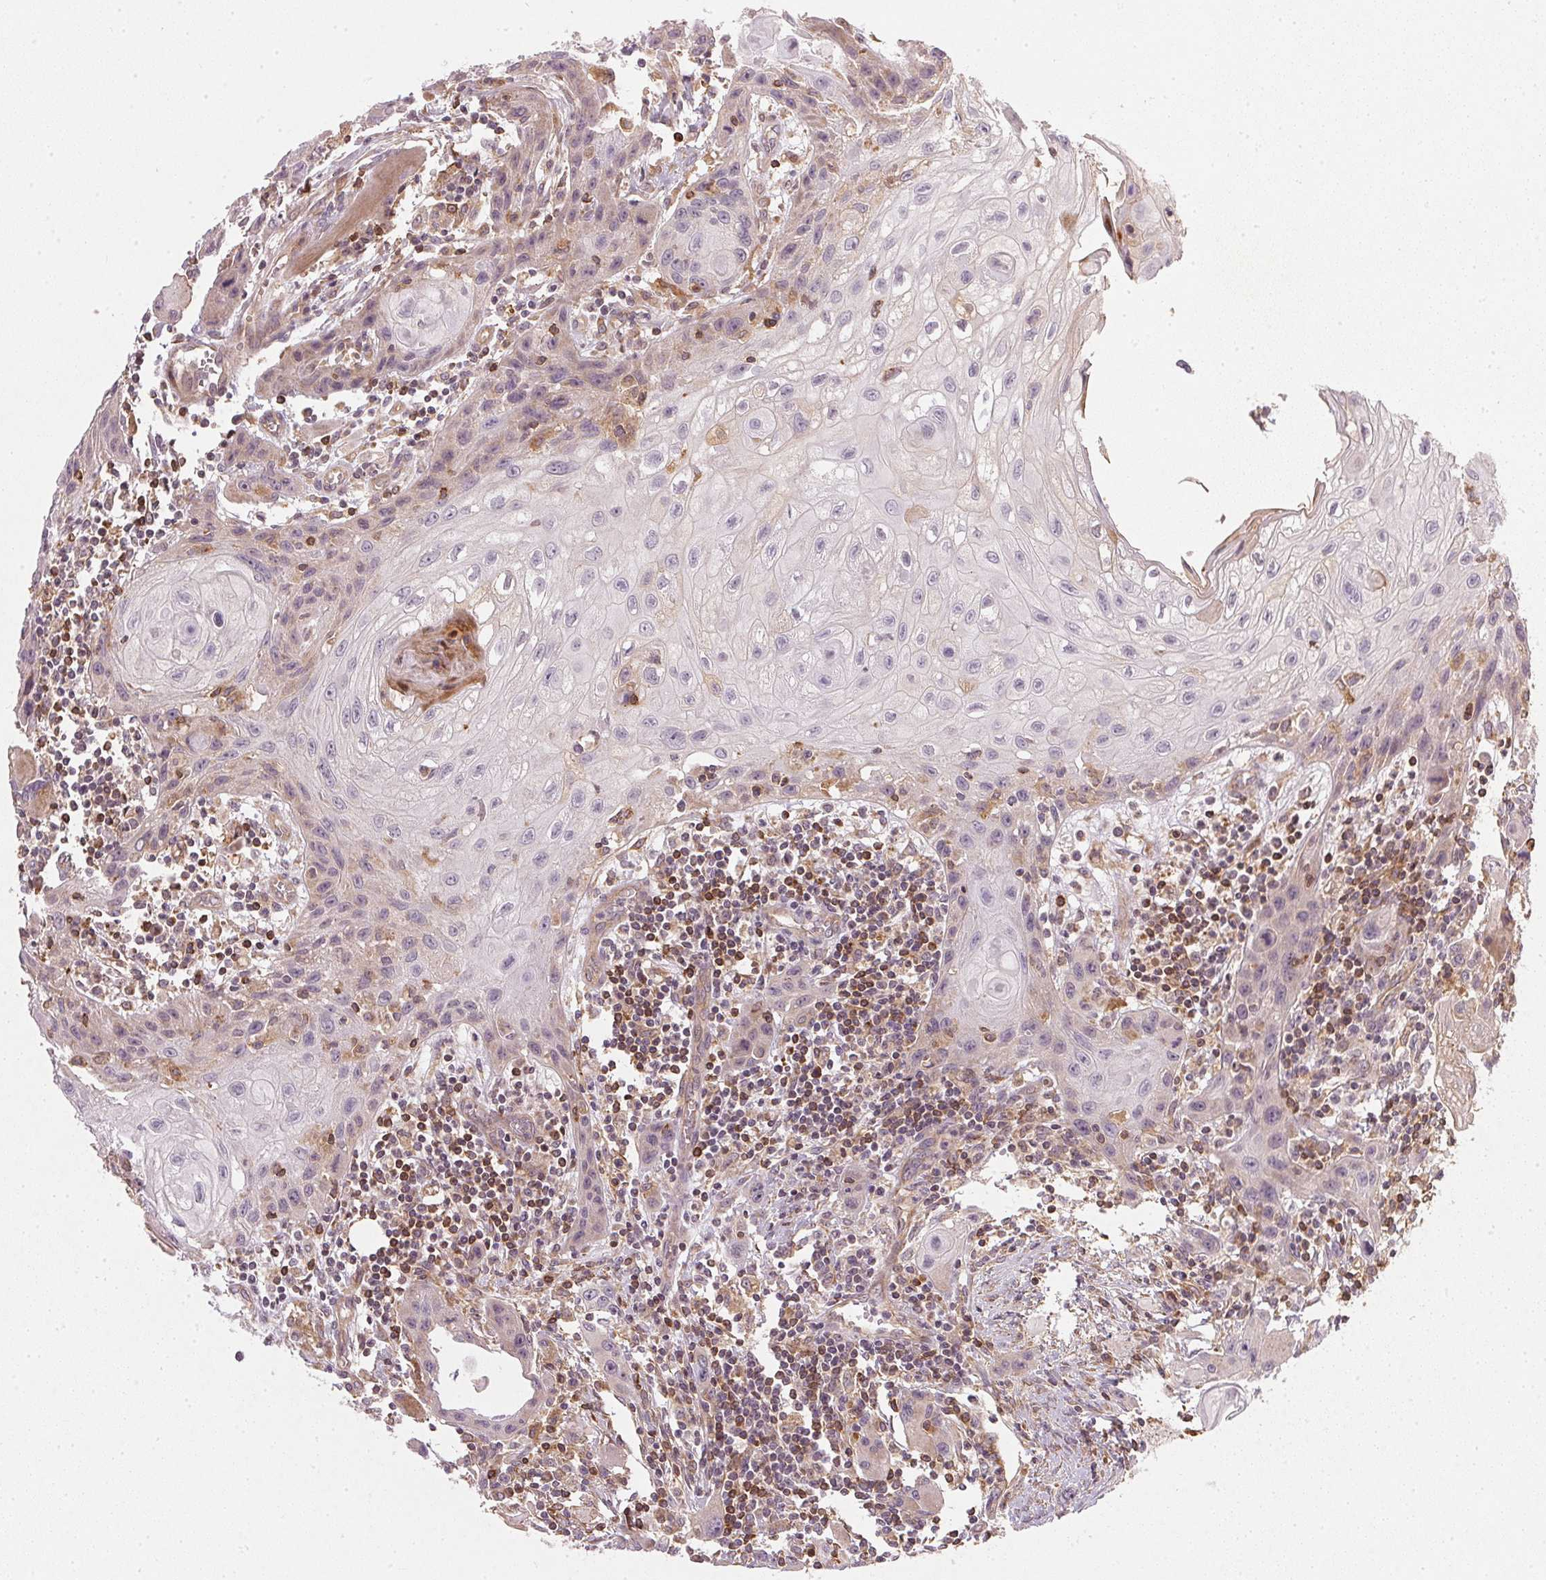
{"staining": {"intensity": "negative", "quantity": "none", "location": "none"}, "tissue": "head and neck cancer", "cell_type": "Tumor cells", "image_type": "cancer", "snomed": [{"axis": "morphology", "description": "Squamous cell carcinoma, NOS"}, {"axis": "topography", "description": "Oral tissue"}, {"axis": "topography", "description": "Head-Neck"}], "caption": "Immunohistochemistry of head and neck cancer (squamous cell carcinoma) exhibits no expression in tumor cells.", "gene": "NADK2", "patient": {"sex": "male", "age": 58}}